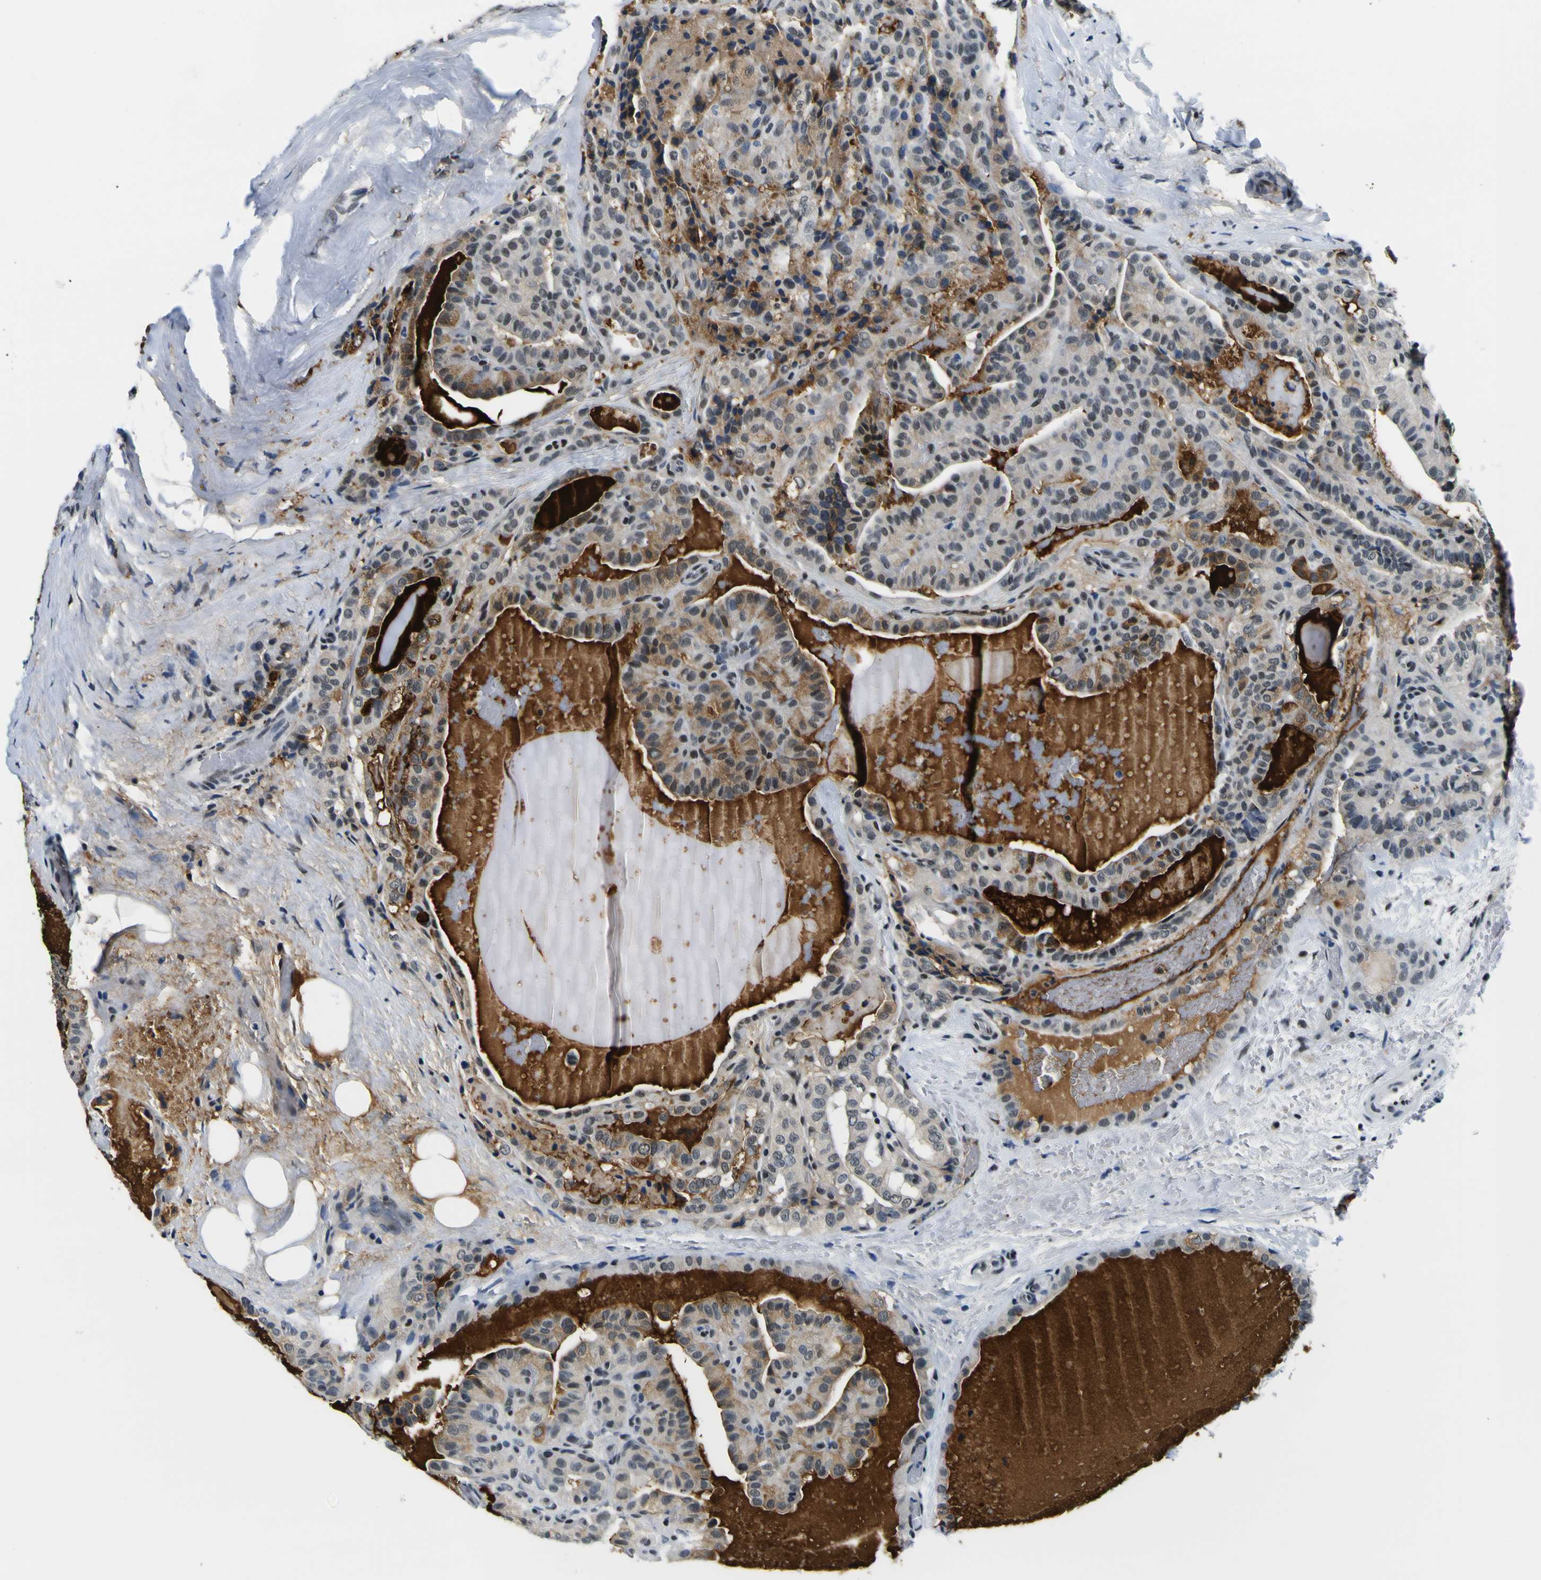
{"staining": {"intensity": "weak", "quantity": ">75%", "location": "nuclear"}, "tissue": "thyroid cancer", "cell_type": "Tumor cells", "image_type": "cancer", "snomed": [{"axis": "morphology", "description": "Papillary adenocarcinoma, NOS"}, {"axis": "topography", "description": "Thyroid gland"}], "caption": "This is an image of immunohistochemistry staining of thyroid cancer (papillary adenocarcinoma), which shows weak positivity in the nuclear of tumor cells.", "gene": "SP1", "patient": {"sex": "male", "age": 77}}